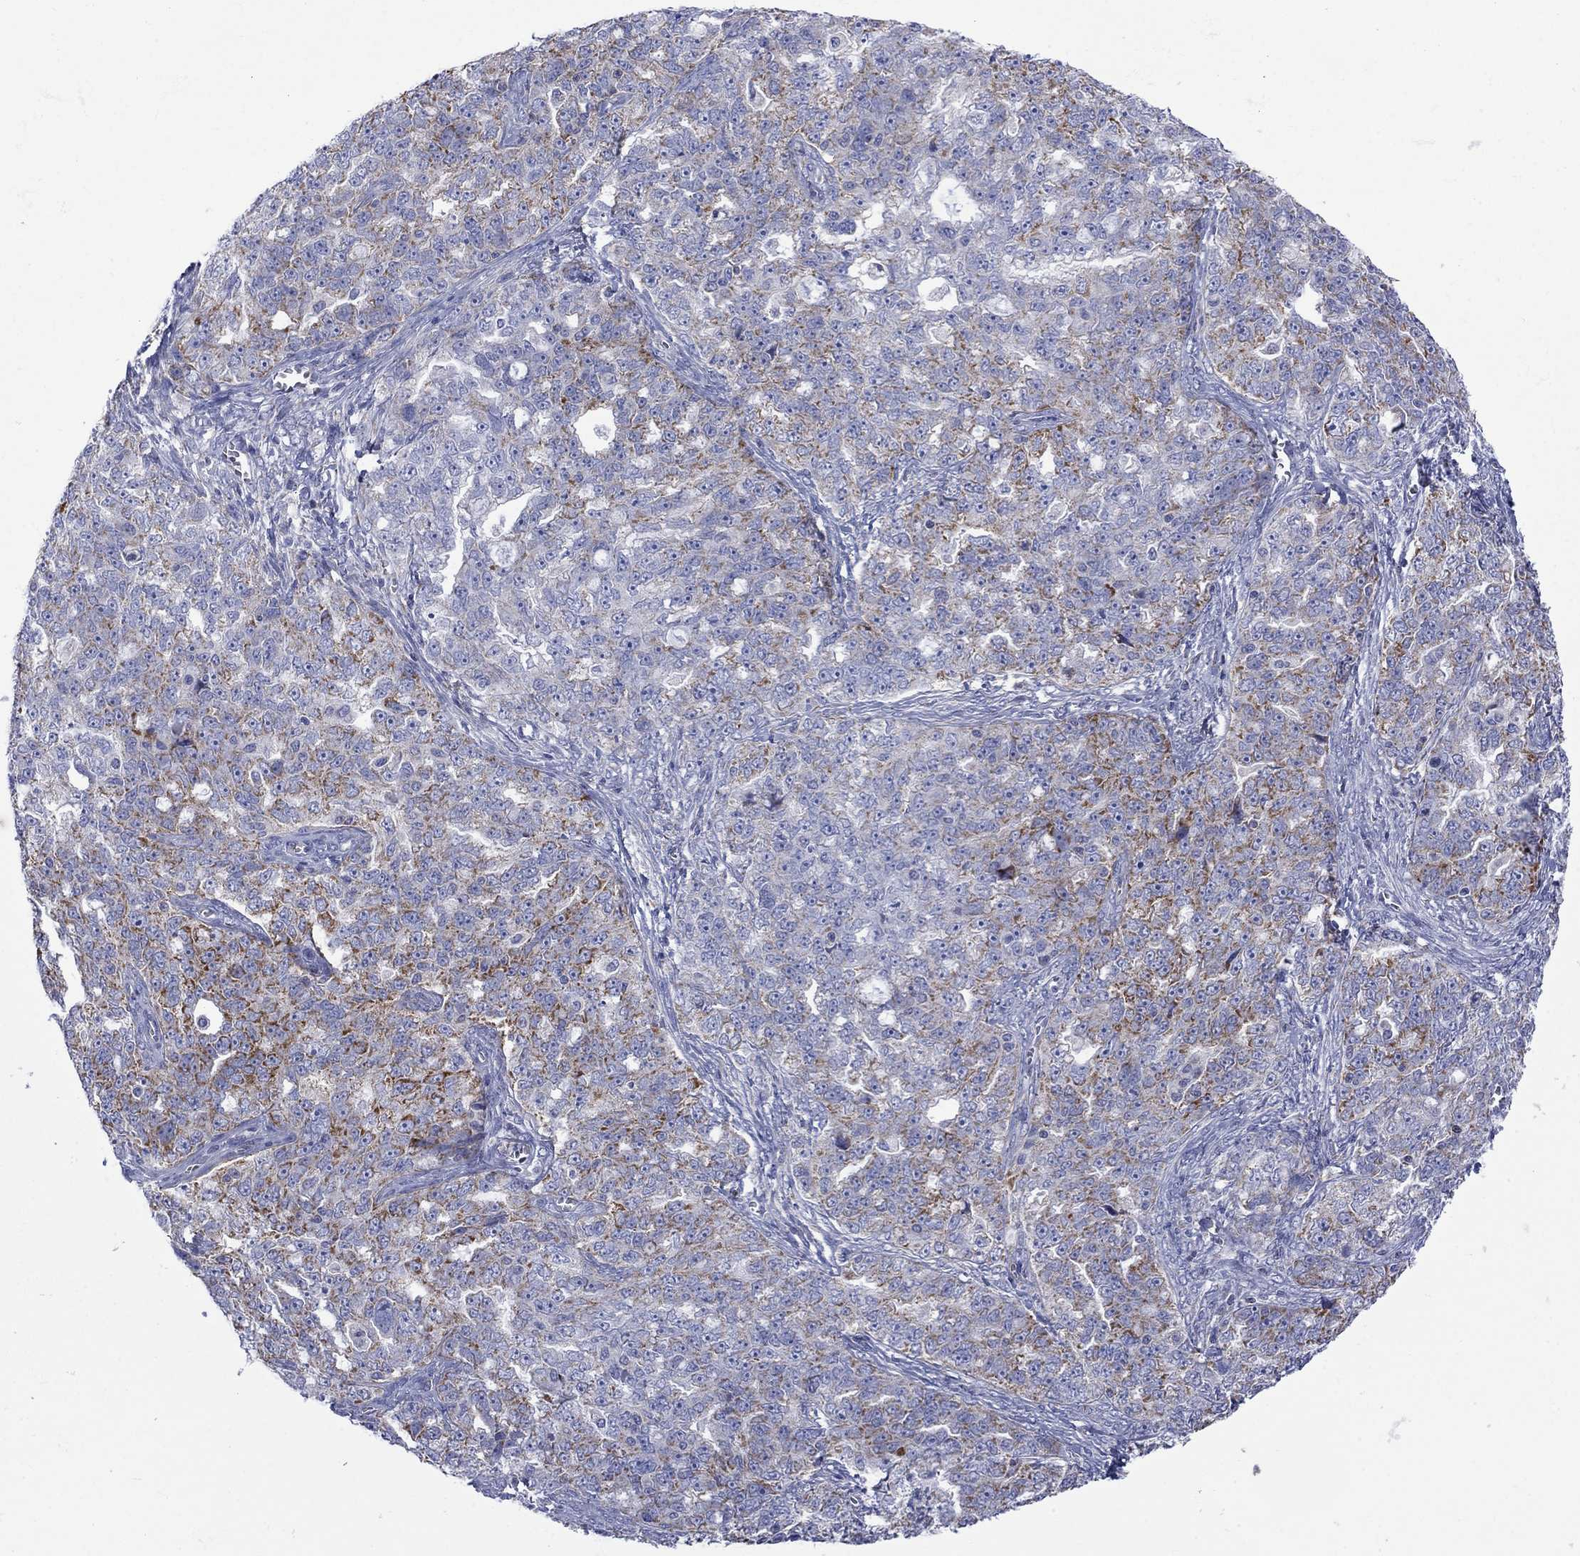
{"staining": {"intensity": "strong", "quantity": "<25%", "location": "cytoplasmic/membranous"}, "tissue": "ovarian cancer", "cell_type": "Tumor cells", "image_type": "cancer", "snomed": [{"axis": "morphology", "description": "Cystadenocarcinoma, serous, NOS"}, {"axis": "topography", "description": "Ovary"}], "caption": "Brown immunohistochemical staining in ovarian cancer (serous cystadenocarcinoma) exhibits strong cytoplasmic/membranous staining in approximately <25% of tumor cells.", "gene": "CISD1", "patient": {"sex": "female", "age": 51}}